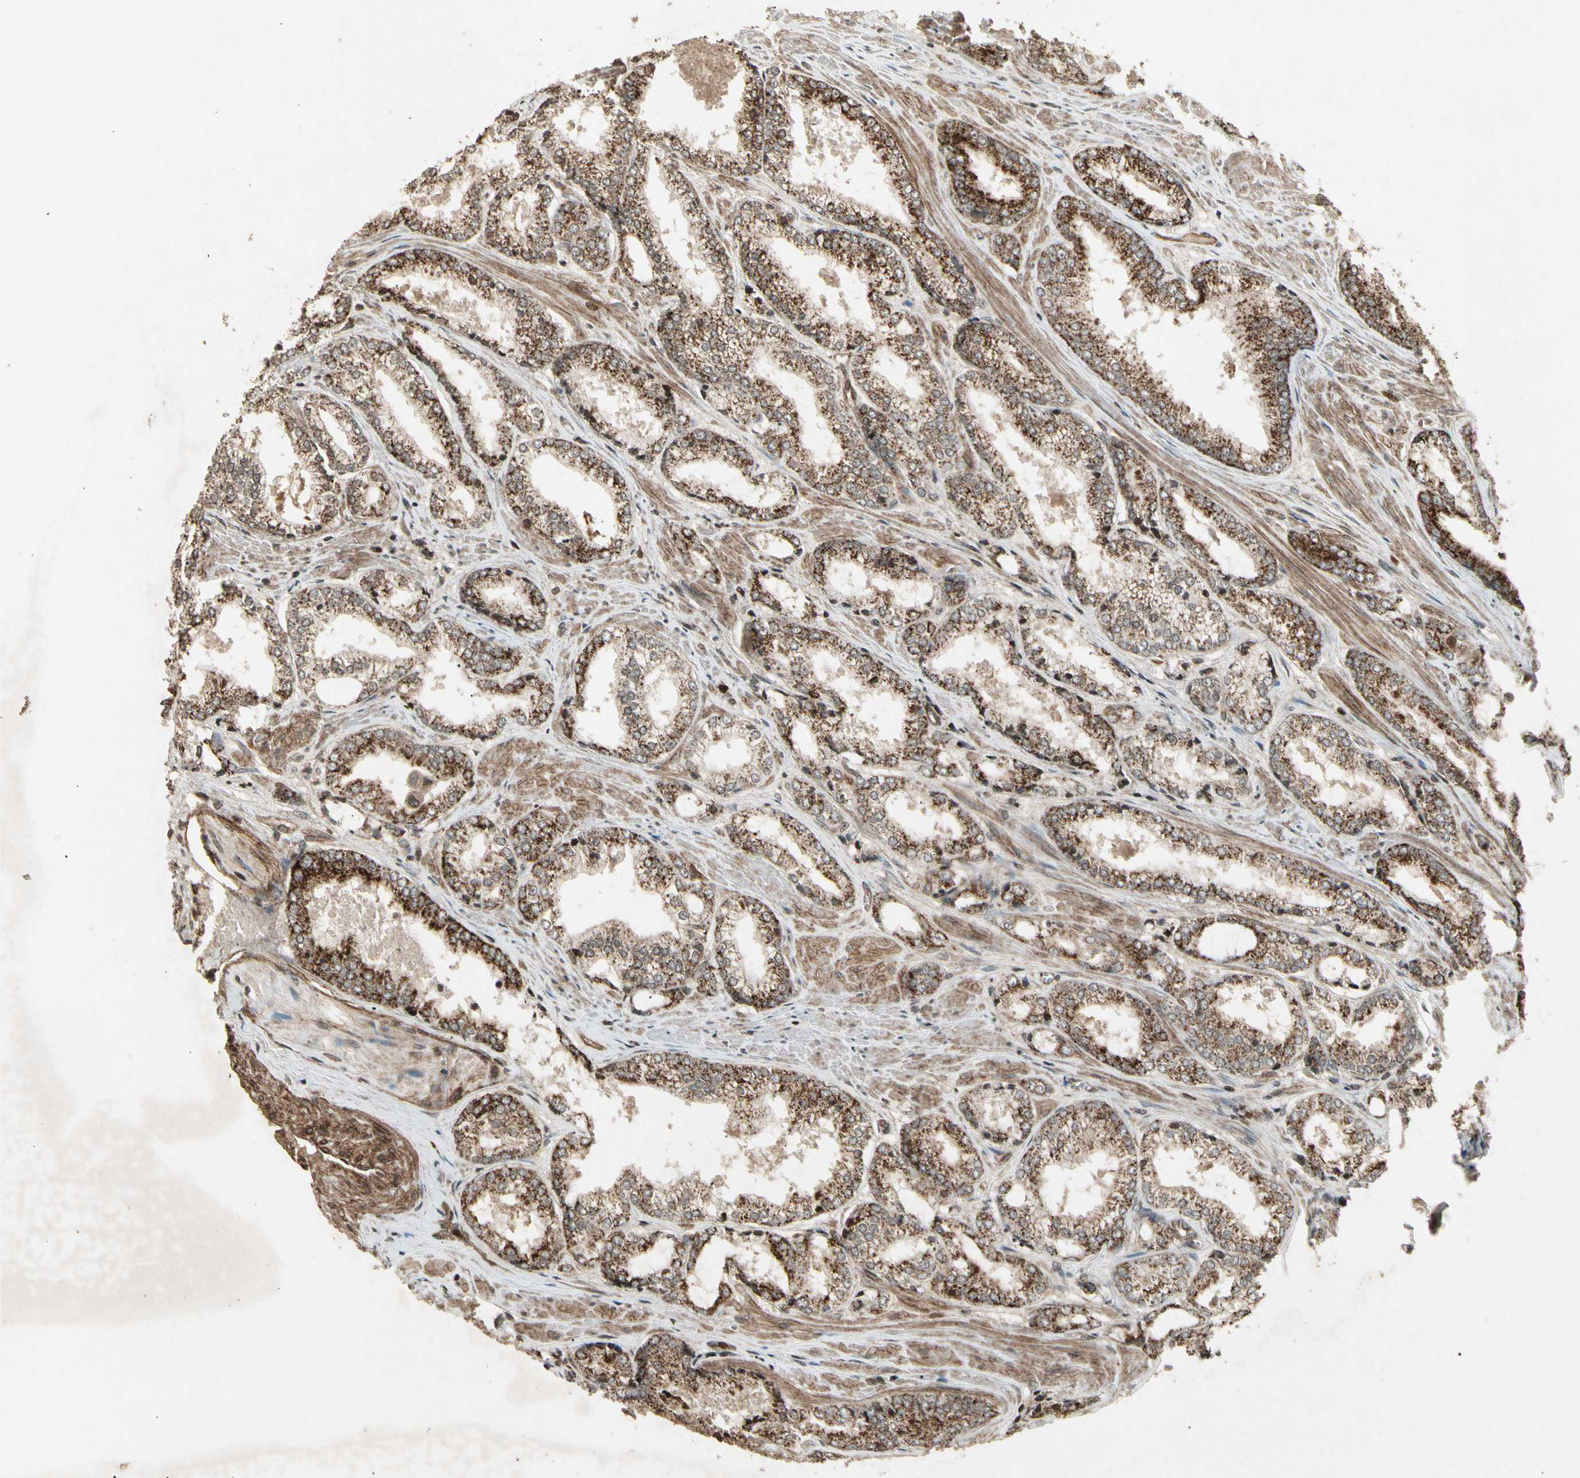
{"staining": {"intensity": "moderate", "quantity": ">75%", "location": "cytoplasmic/membranous"}, "tissue": "prostate cancer", "cell_type": "Tumor cells", "image_type": "cancer", "snomed": [{"axis": "morphology", "description": "Adenocarcinoma, Low grade"}, {"axis": "topography", "description": "Prostate"}], "caption": "High-magnification brightfield microscopy of prostate adenocarcinoma (low-grade) stained with DAB (brown) and counterstained with hematoxylin (blue). tumor cells exhibit moderate cytoplasmic/membranous staining is seen in about>75% of cells. The staining was performed using DAB to visualize the protein expression in brown, while the nuclei were stained in blue with hematoxylin (Magnification: 20x).", "gene": "GLRX", "patient": {"sex": "male", "age": 64}}